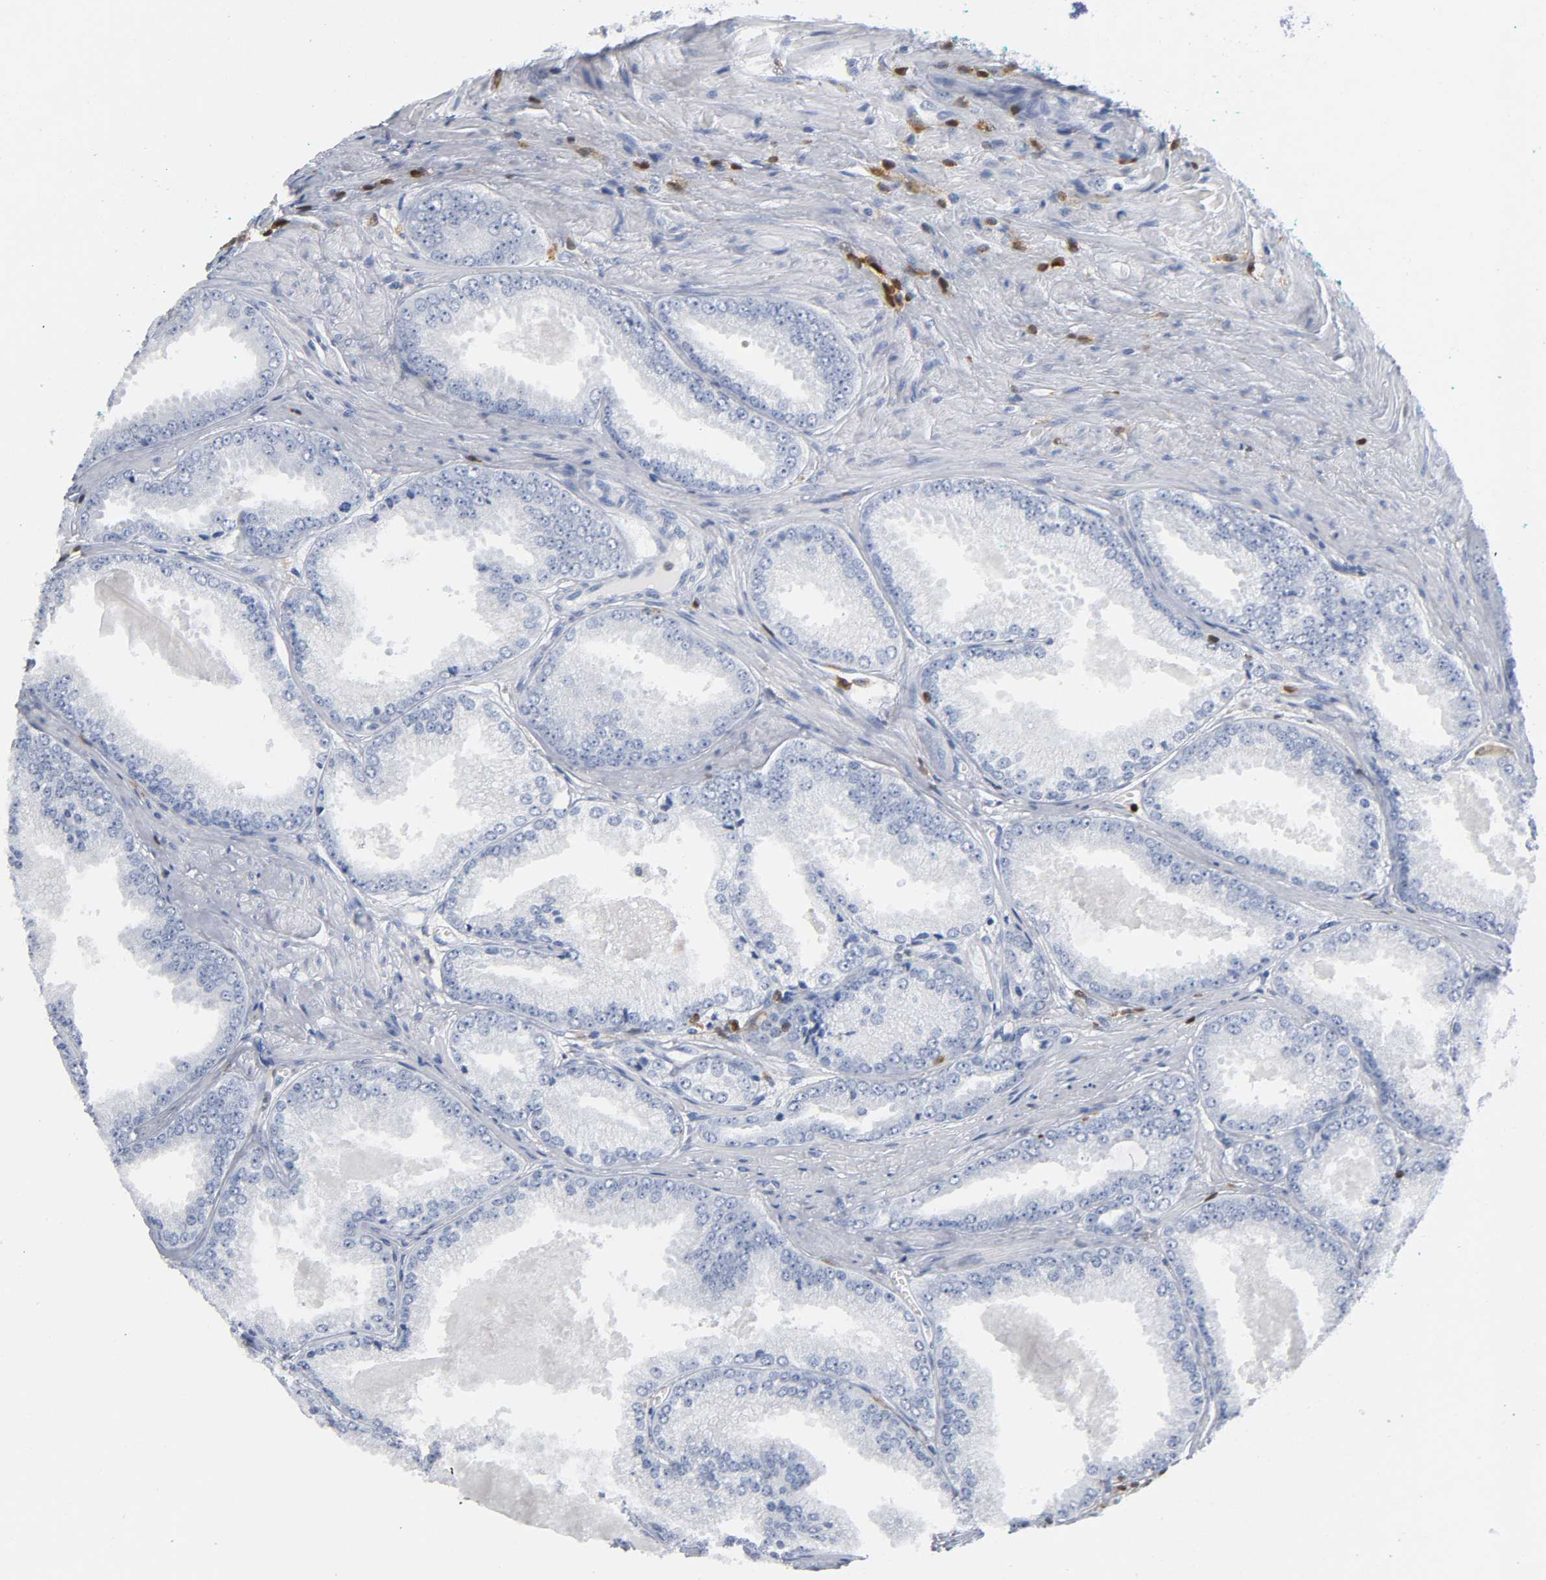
{"staining": {"intensity": "negative", "quantity": "none", "location": "none"}, "tissue": "prostate cancer", "cell_type": "Tumor cells", "image_type": "cancer", "snomed": [{"axis": "morphology", "description": "Adenocarcinoma, High grade"}, {"axis": "topography", "description": "Prostate"}], "caption": "DAB immunohistochemical staining of prostate cancer (high-grade adenocarcinoma) shows no significant staining in tumor cells.", "gene": "DOK2", "patient": {"sex": "male", "age": 61}}